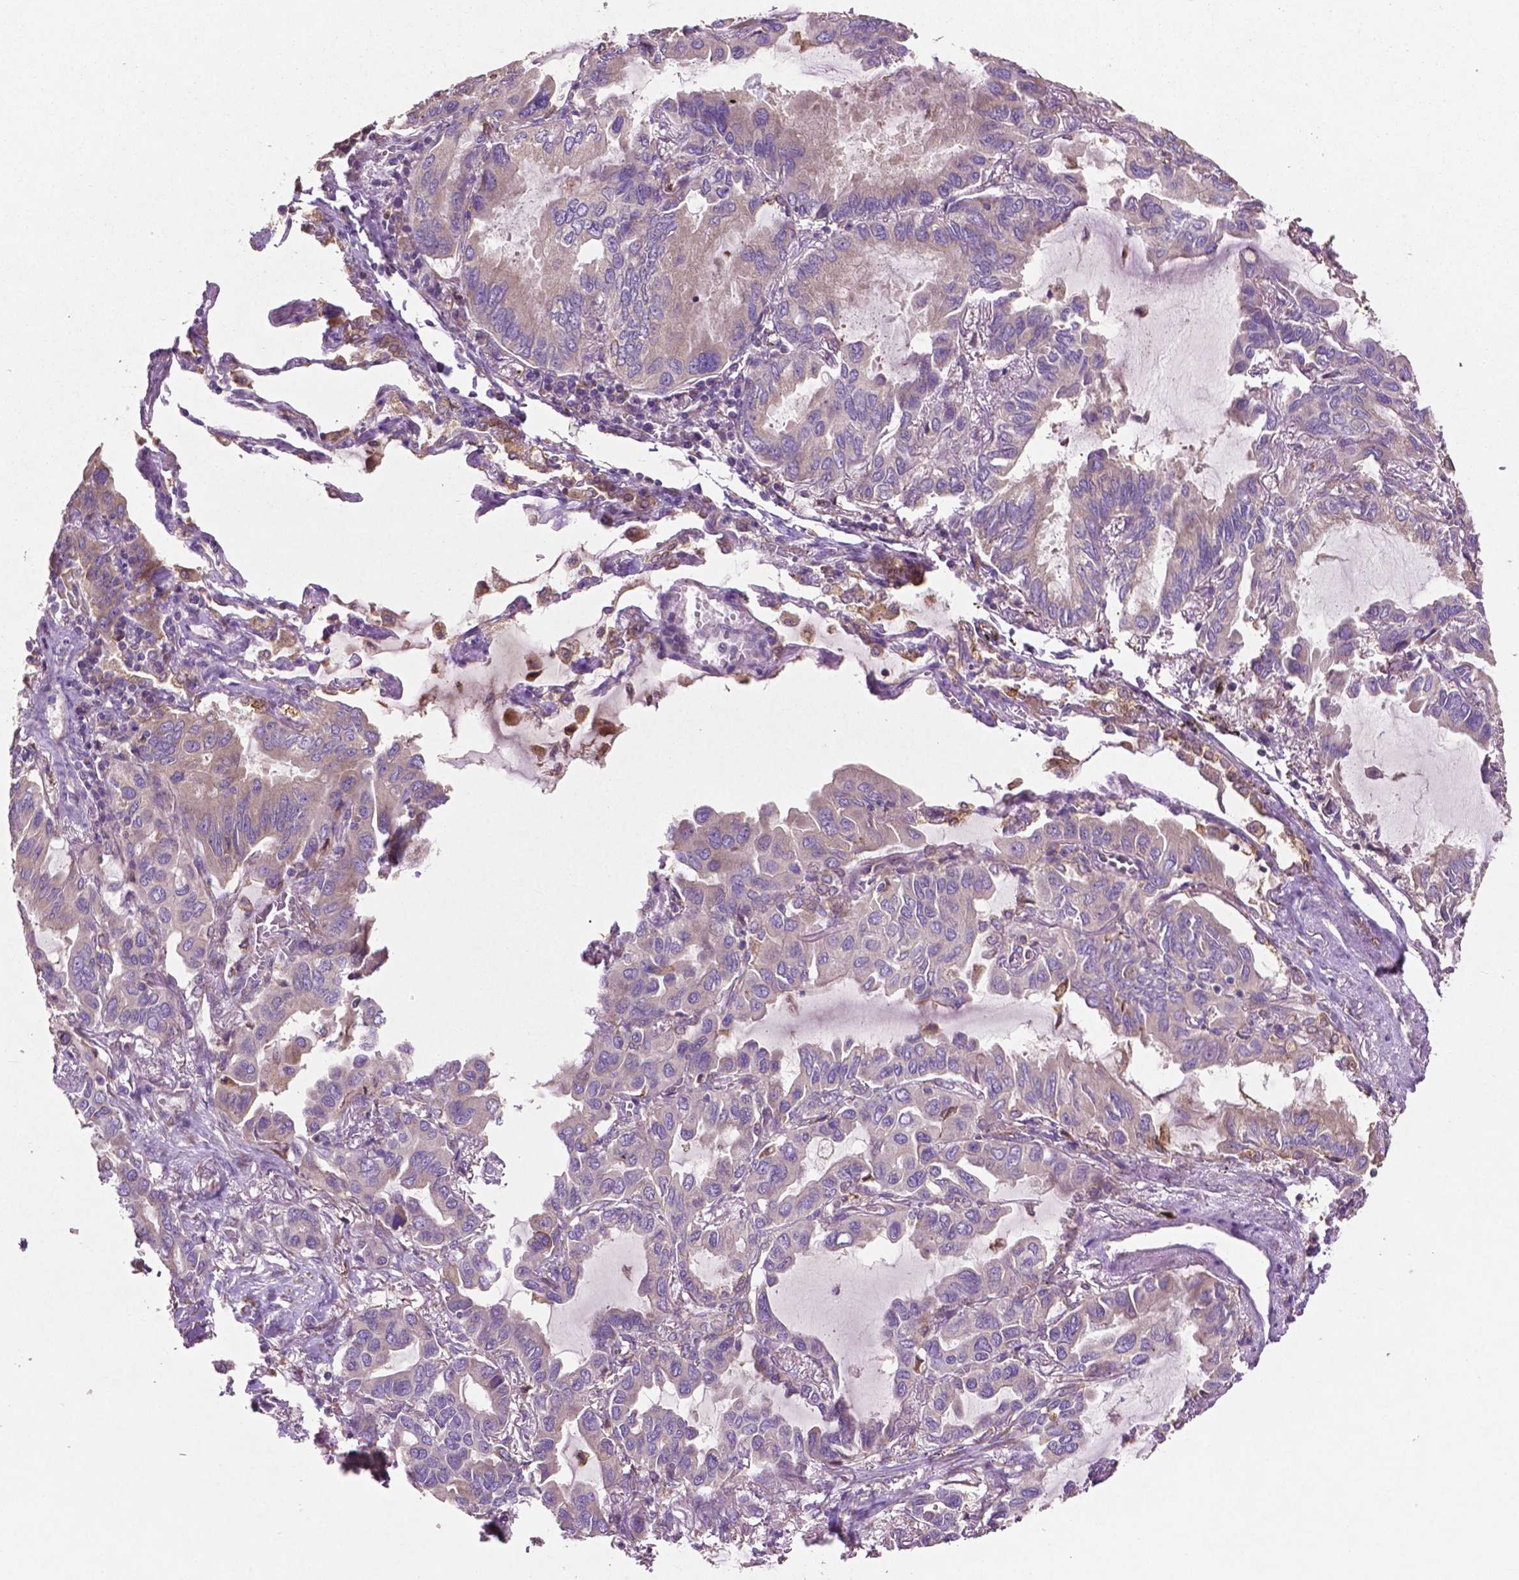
{"staining": {"intensity": "moderate", "quantity": "<25%", "location": "cytoplasmic/membranous"}, "tissue": "lung cancer", "cell_type": "Tumor cells", "image_type": "cancer", "snomed": [{"axis": "morphology", "description": "Adenocarcinoma, NOS"}, {"axis": "topography", "description": "Lung"}], "caption": "Tumor cells demonstrate moderate cytoplasmic/membranous expression in about <25% of cells in lung cancer (adenocarcinoma).", "gene": "MBTPS1", "patient": {"sex": "male", "age": 64}}